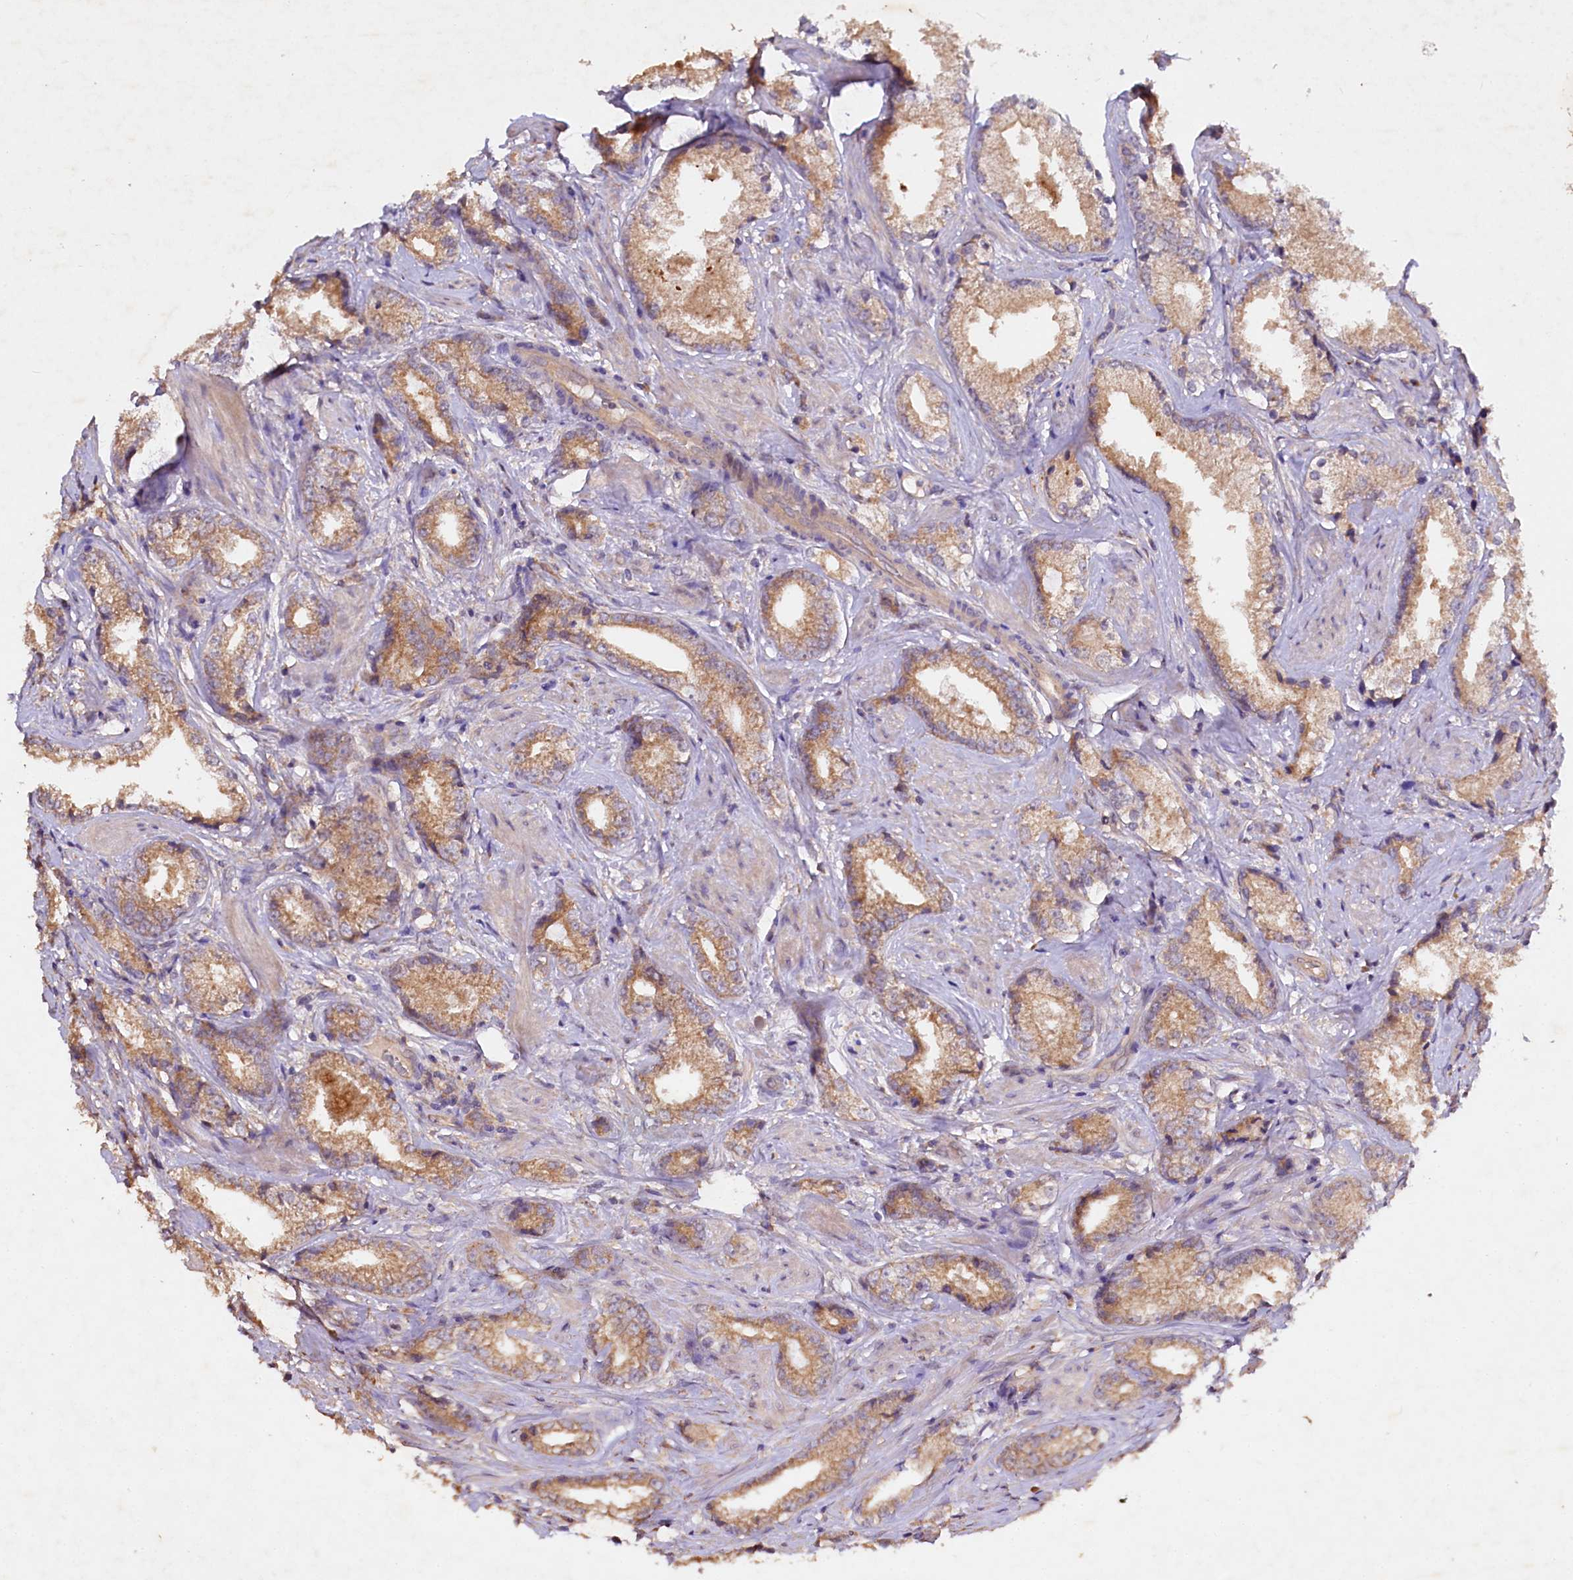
{"staining": {"intensity": "moderate", "quantity": ">75%", "location": "cytoplasmic/membranous"}, "tissue": "prostate cancer", "cell_type": "Tumor cells", "image_type": "cancer", "snomed": [{"axis": "morphology", "description": "Adenocarcinoma, High grade"}, {"axis": "topography", "description": "Prostate"}], "caption": "Immunohistochemistry staining of adenocarcinoma (high-grade) (prostate), which reveals medium levels of moderate cytoplasmic/membranous positivity in approximately >75% of tumor cells indicating moderate cytoplasmic/membranous protein staining. The staining was performed using DAB (3,3'-diaminobenzidine) (brown) for protein detection and nuclei were counterstained in hematoxylin (blue).", "gene": "ETFBKMT", "patient": {"sex": "male", "age": 66}}